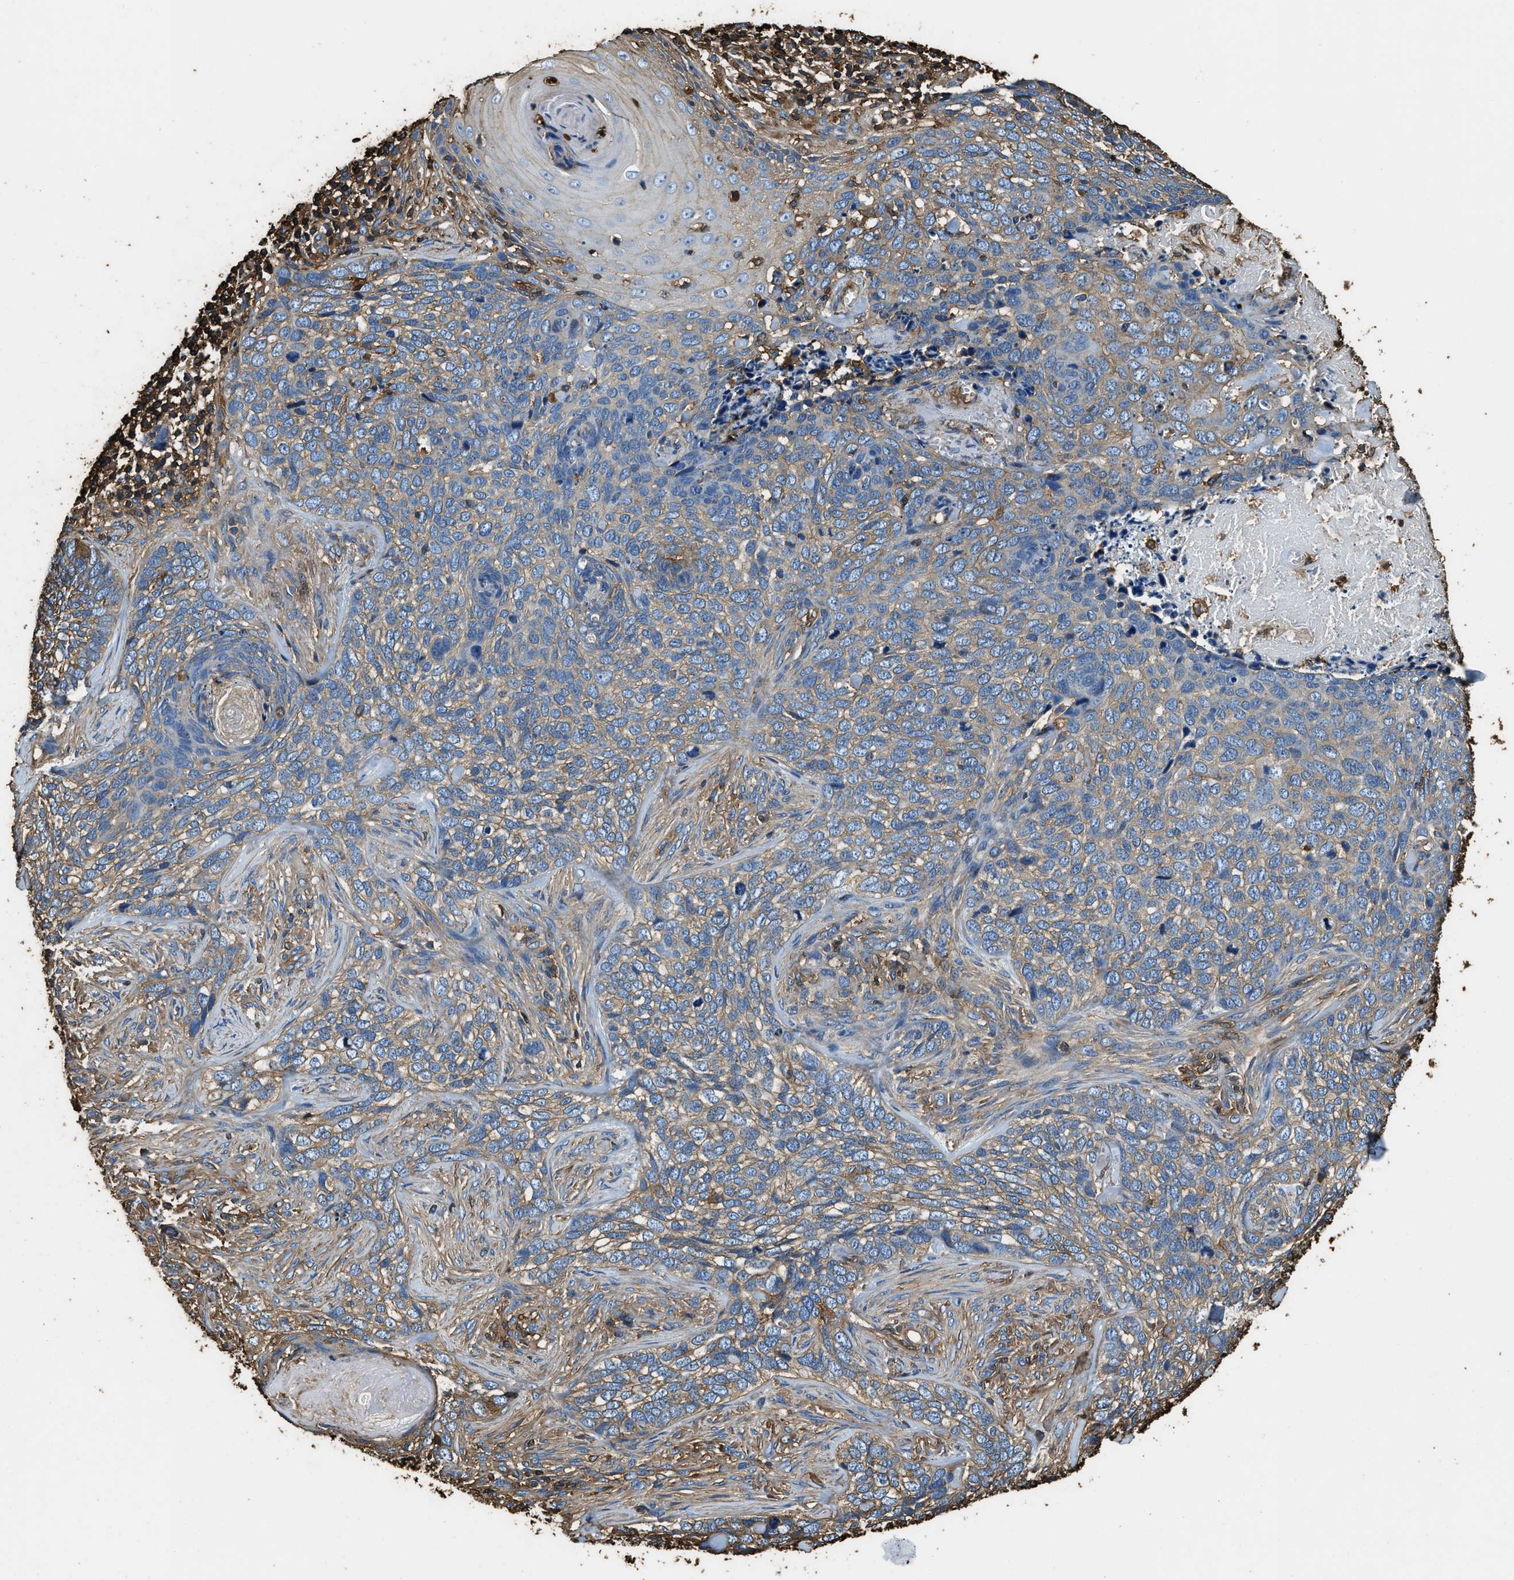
{"staining": {"intensity": "moderate", "quantity": ">75%", "location": "cytoplasmic/membranous"}, "tissue": "skin cancer", "cell_type": "Tumor cells", "image_type": "cancer", "snomed": [{"axis": "morphology", "description": "Basal cell carcinoma"}, {"axis": "topography", "description": "Skin"}], "caption": "Basal cell carcinoma (skin) tissue reveals moderate cytoplasmic/membranous expression in approximately >75% of tumor cells", "gene": "ACCS", "patient": {"sex": "female", "age": 64}}